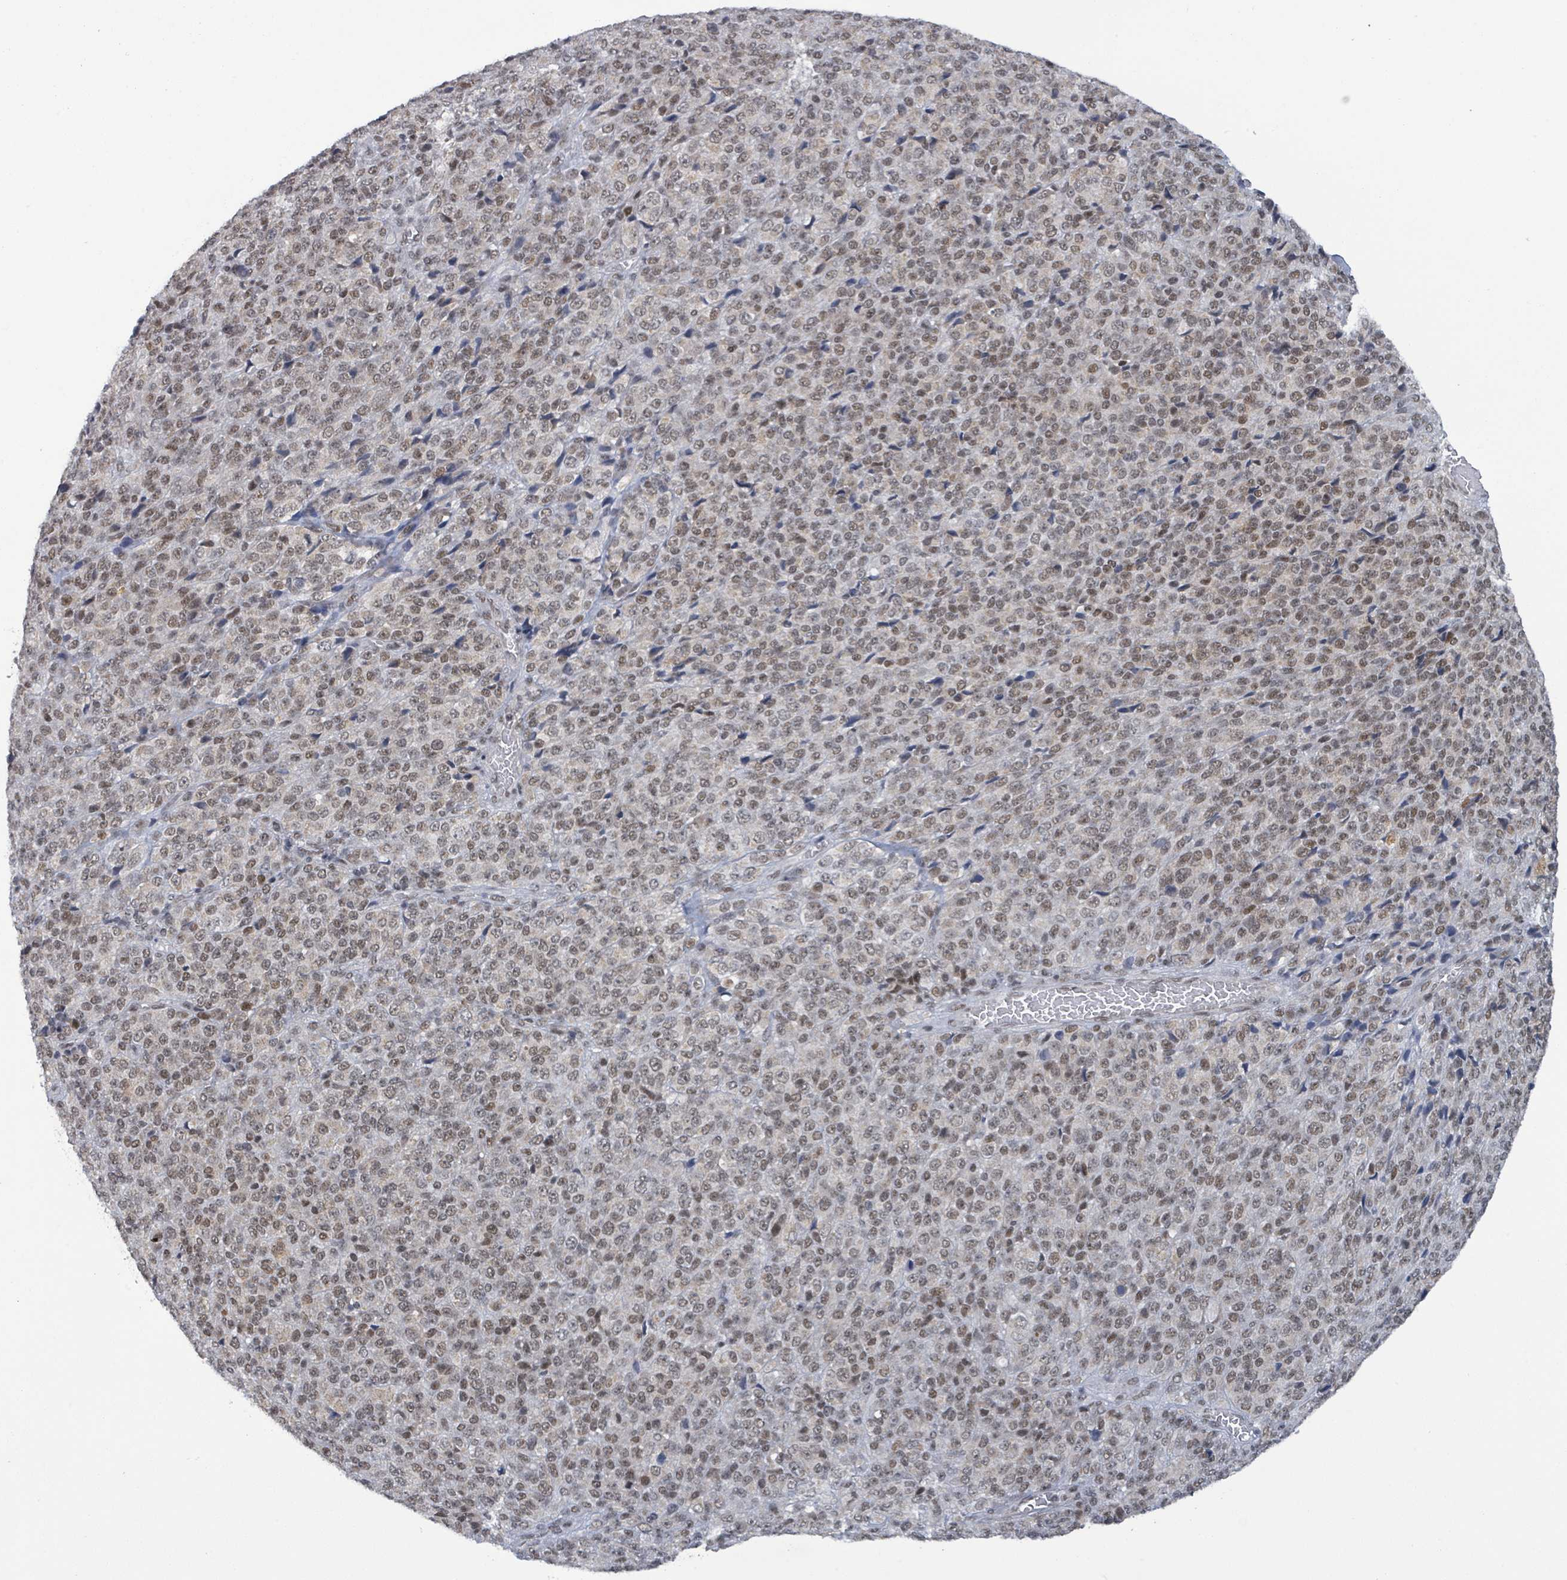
{"staining": {"intensity": "moderate", "quantity": ">75%", "location": "nuclear"}, "tissue": "melanoma", "cell_type": "Tumor cells", "image_type": "cancer", "snomed": [{"axis": "morphology", "description": "Malignant melanoma, Metastatic site"}, {"axis": "topography", "description": "Brain"}], "caption": "Immunohistochemical staining of human malignant melanoma (metastatic site) reveals moderate nuclear protein staining in about >75% of tumor cells.", "gene": "BANP", "patient": {"sex": "female", "age": 56}}